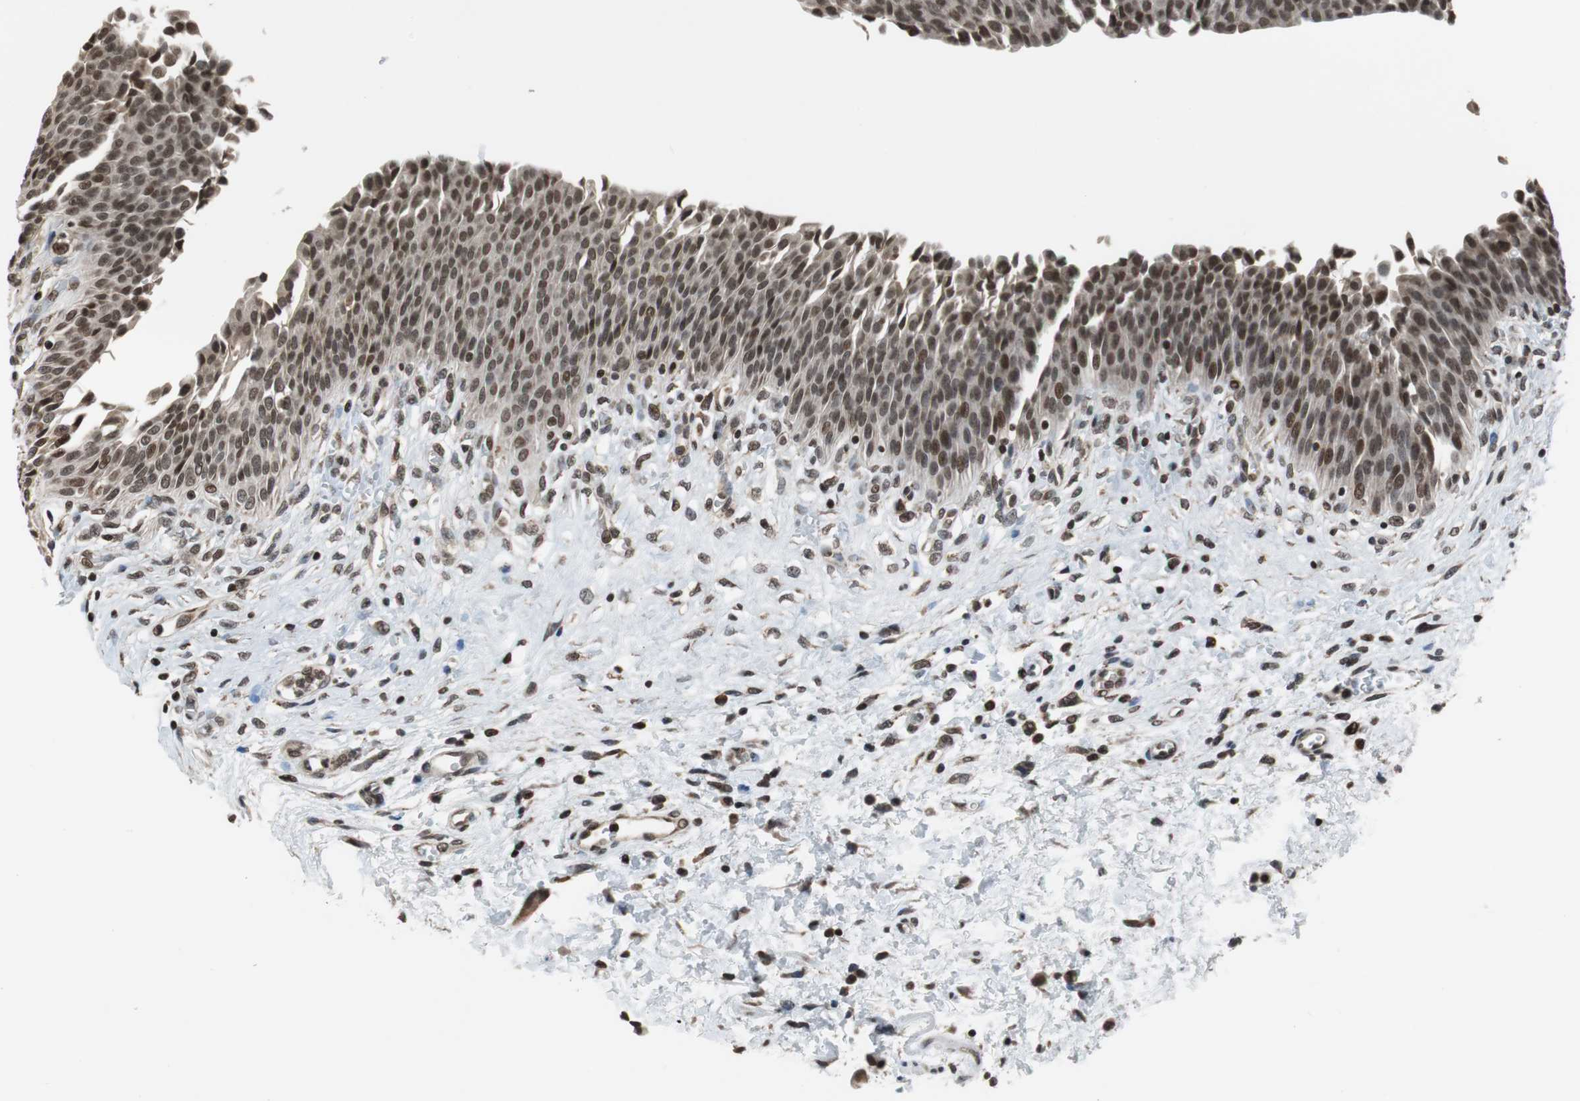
{"staining": {"intensity": "strong", "quantity": ">75%", "location": "nuclear"}, "tissue": "urinary bladder", "cell_type": "Urothelial cells", "image_type": "normal", "snomed": [{"axis": "morphology", "description": "Normal tissue, NOS"}, {"axis": "morphology", "description": "Dysplasia, NOS"}, {"axis": "topography", "description": "Urinary bladder"}], "caption": "Immunohistochemical staining of benign urinary bladder displays >75% levels of strong nuclear protein staining in approximately >75% of urothelial cells.", "gene": "REST", "patient": {"sex": "male", "age": 35}}